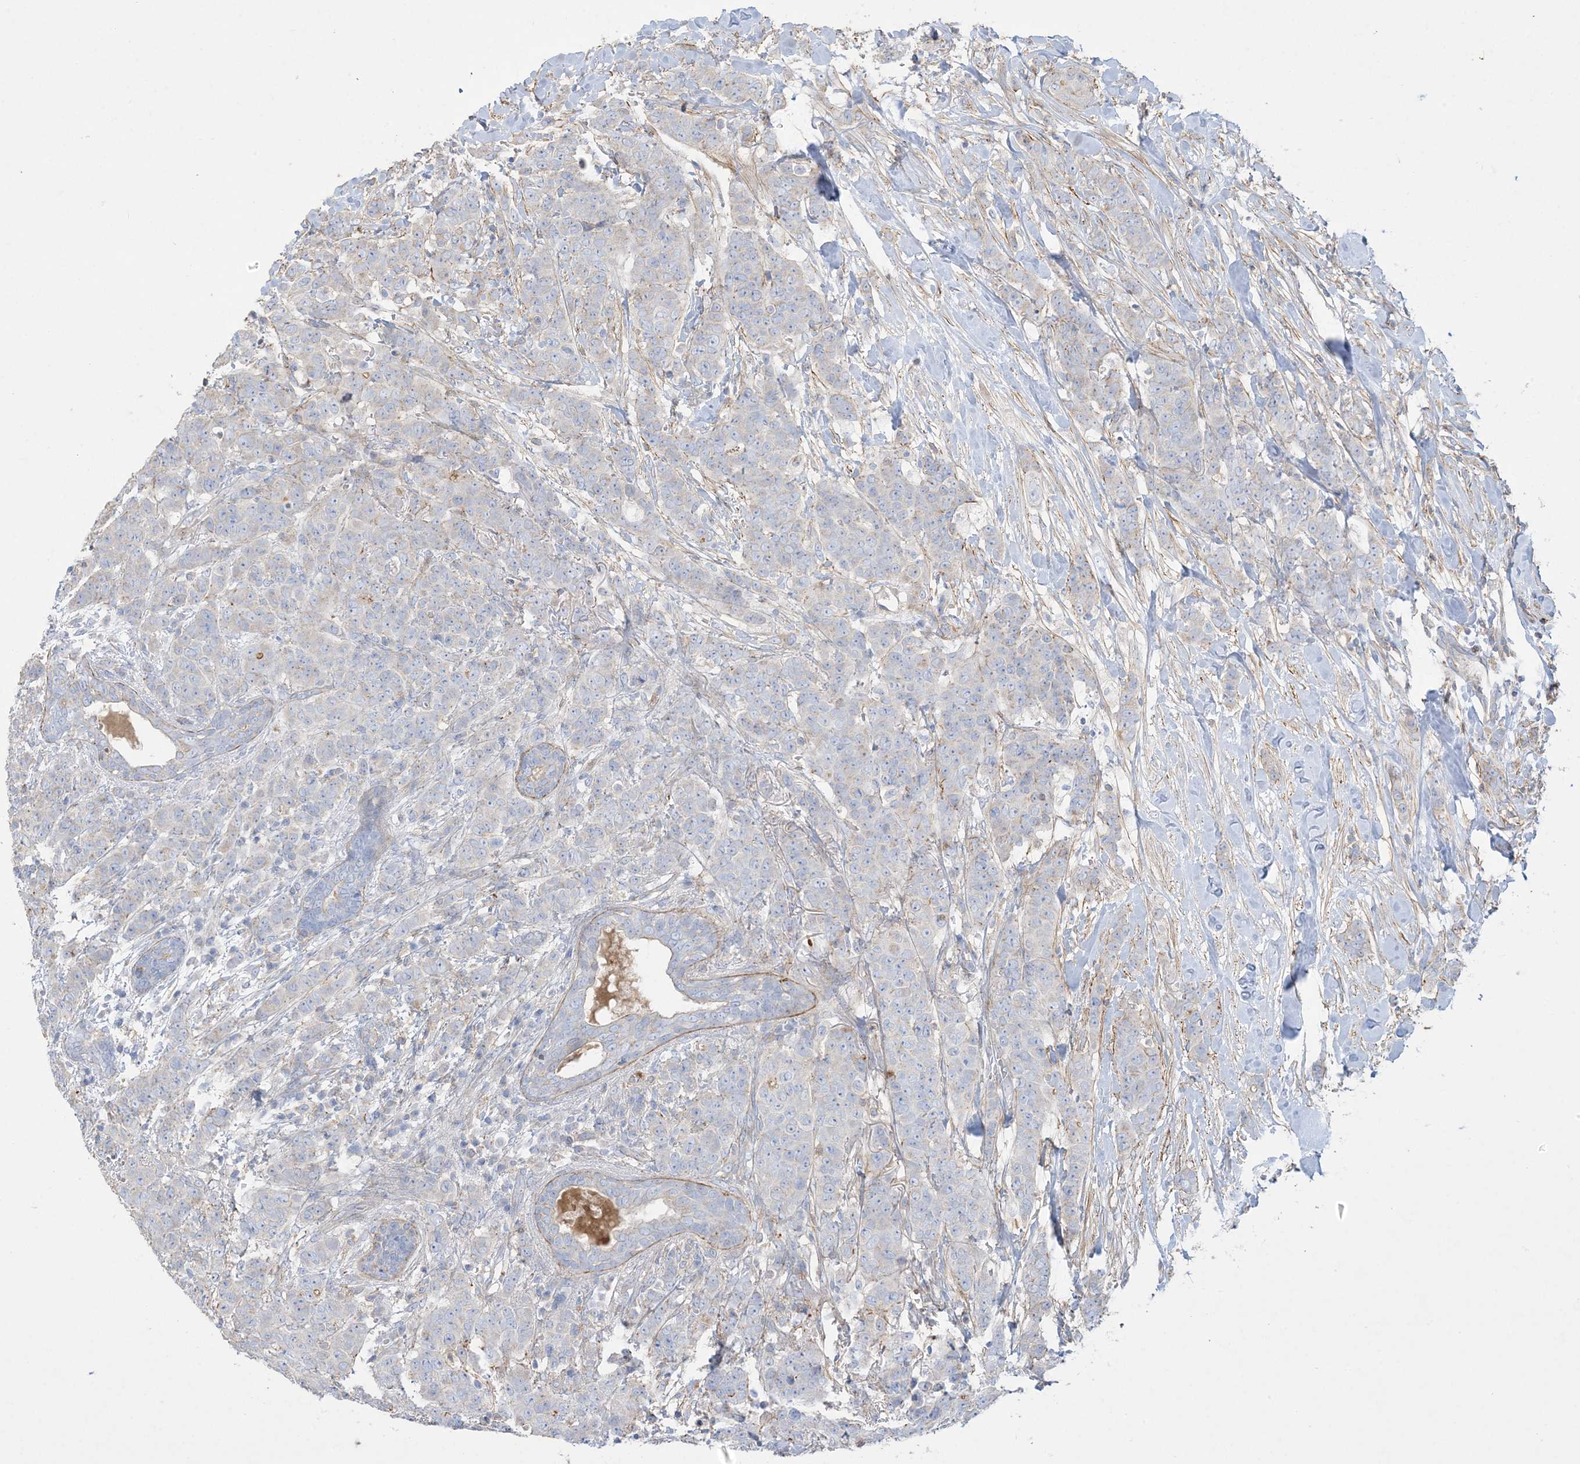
{"staining": {"intensity": "negative", "quantity": "none", "location": "none"}, "tissue": "breast cancer", "cell_type": "Tumor cells", "image_type": "cancer", "snomed": [{"axis": "morphology", "description": "Duct carcinoma"}, {"axis": "topography", "description": "Breast"}], "caption": "Image shows no protein staining in tumor cells of breast invasive ductal carcinoma tissue.", "gene": "GTF3C2", "patient": {"sex": "female", "age": 40}}